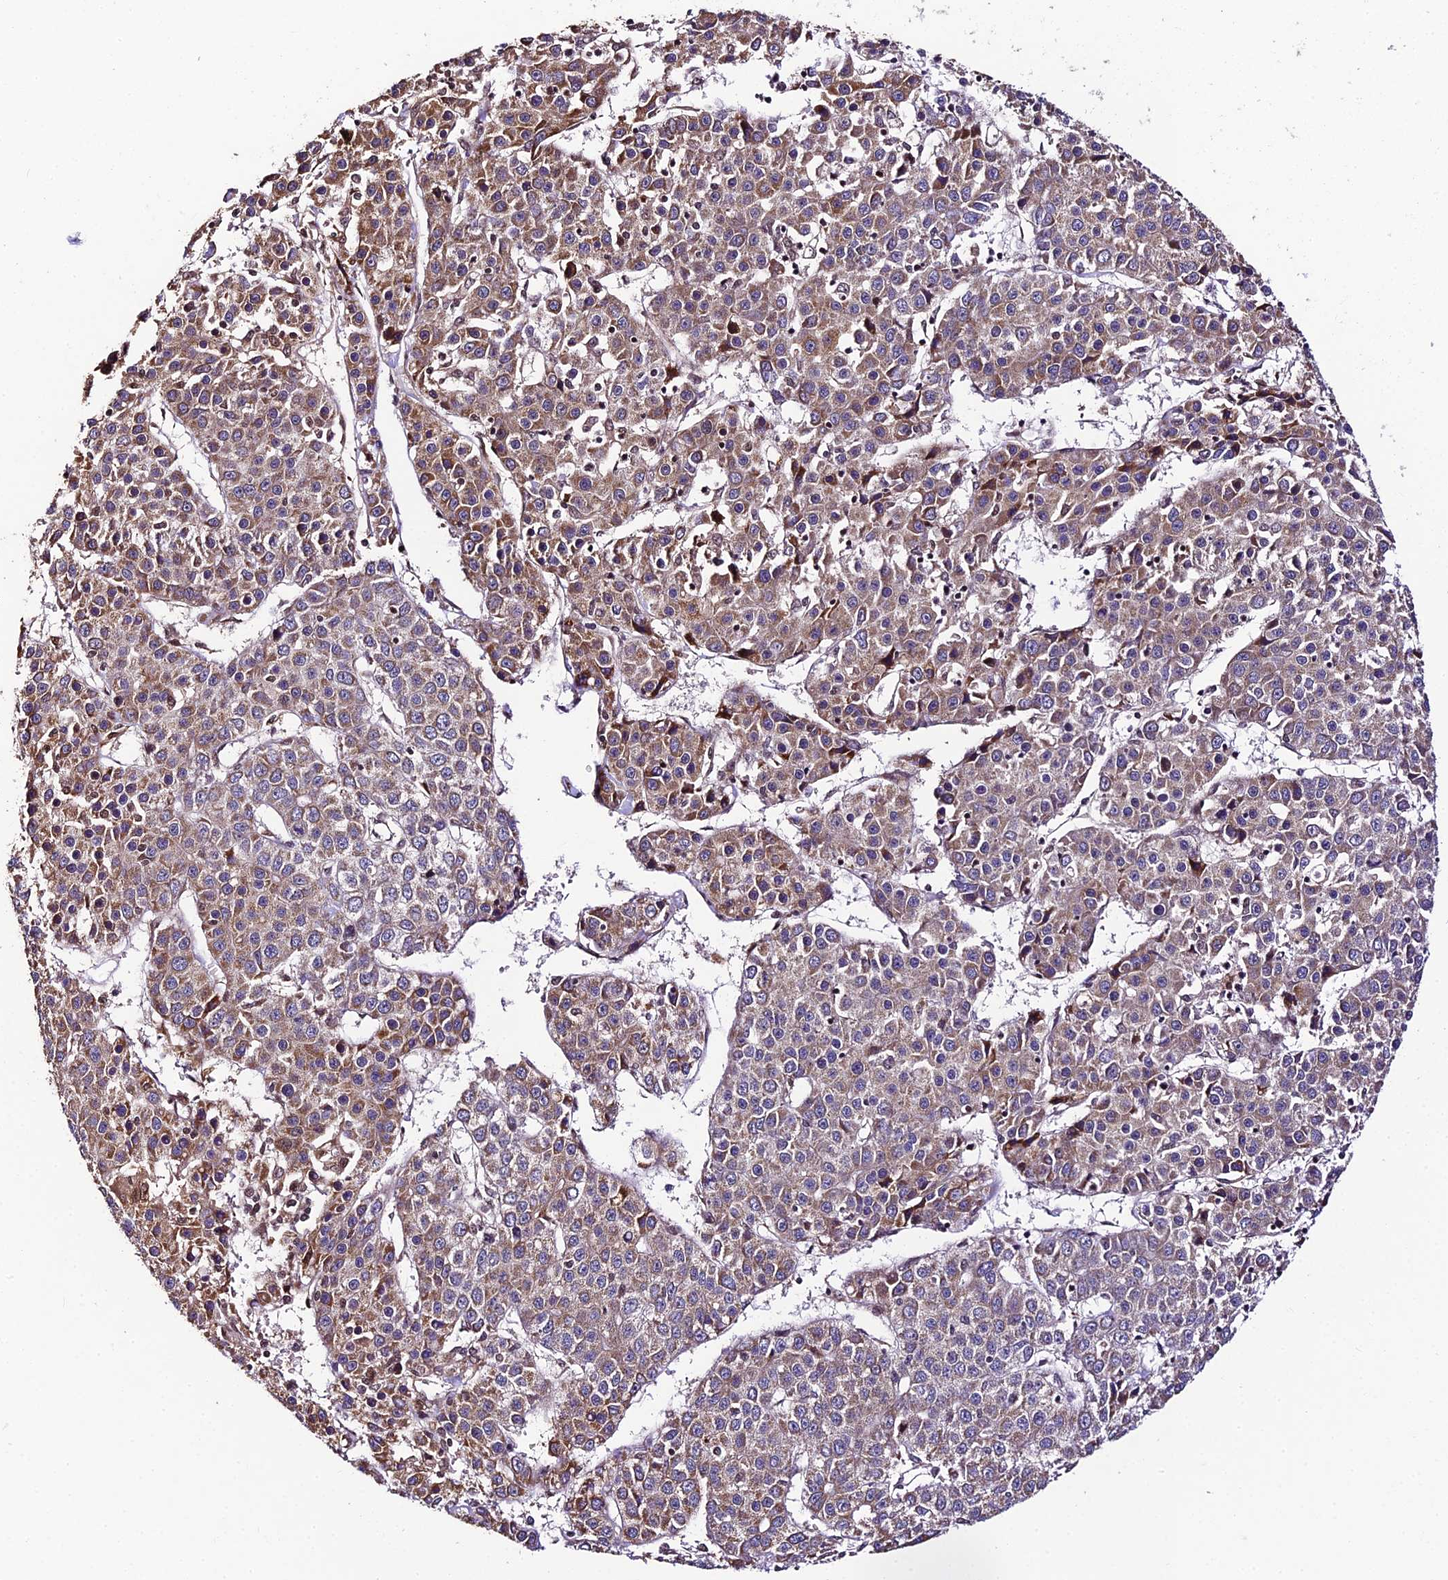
{"staining": {"intensity": "moderate", "quantity": "<25%", "location": "cytoplasmic/membranous,nuclear"}, "tissue": "liver cancer", "cell_type": "Tumor cells", "image_type": "cancer", "snomed": [{"axis": "morphology", "description": "Carcinoma, Hepatocellular, NOS"}, {"axis": "topography", "description": "Liver"}], "caption": "Human hepatocellular carcinoma (liver) stained for a protein (brown) exhibits moderate cytoplasmic/membranous and nuclear positive staining in approximately <25% of tumor cells.", "gene": "TRIM22", "patient": {"sex": "female", "age": 53}}